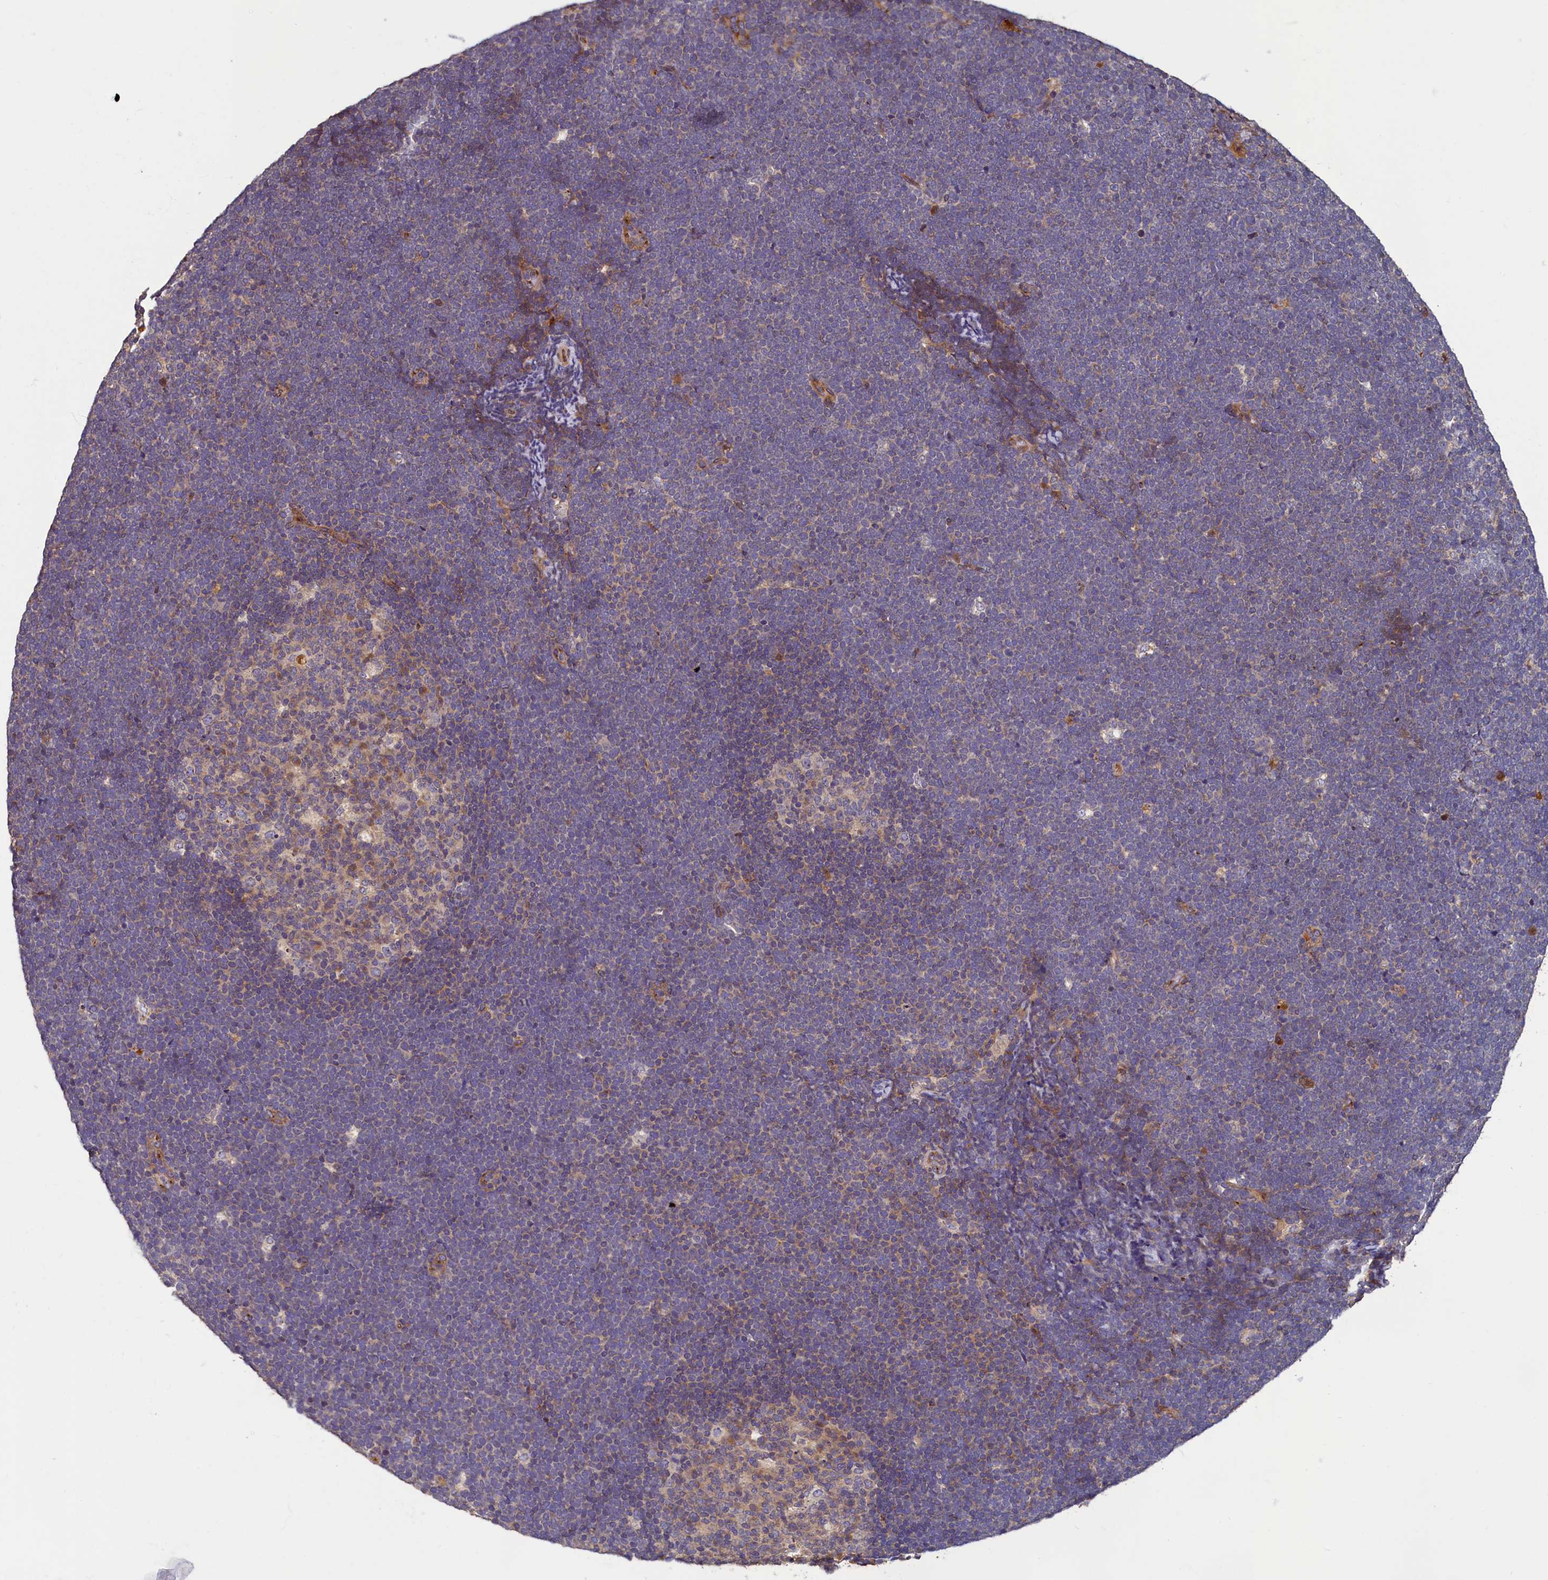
{"staining": {"intensity": "weak", "quantity": "<25%", "location": "cytoplasmic/membranous"}, "tissue": "lymphoma", "cell_type": "Tumor cells", "image_type": "cancer", "snomed": [{"axis": "morphology", "description": "Malignant lymphoma, non-Hodgkin's type, High grade"}, {"axis": "topography", "description": "Lymph node"}], "caption": "Immunohistochemical staining of high-grade malignant lymphoma, non-Hodgkin's type exhibits no significant expression in tumor cells.", "gene": "TMEM181", "patient": {"sex": "male", "age": 13}}